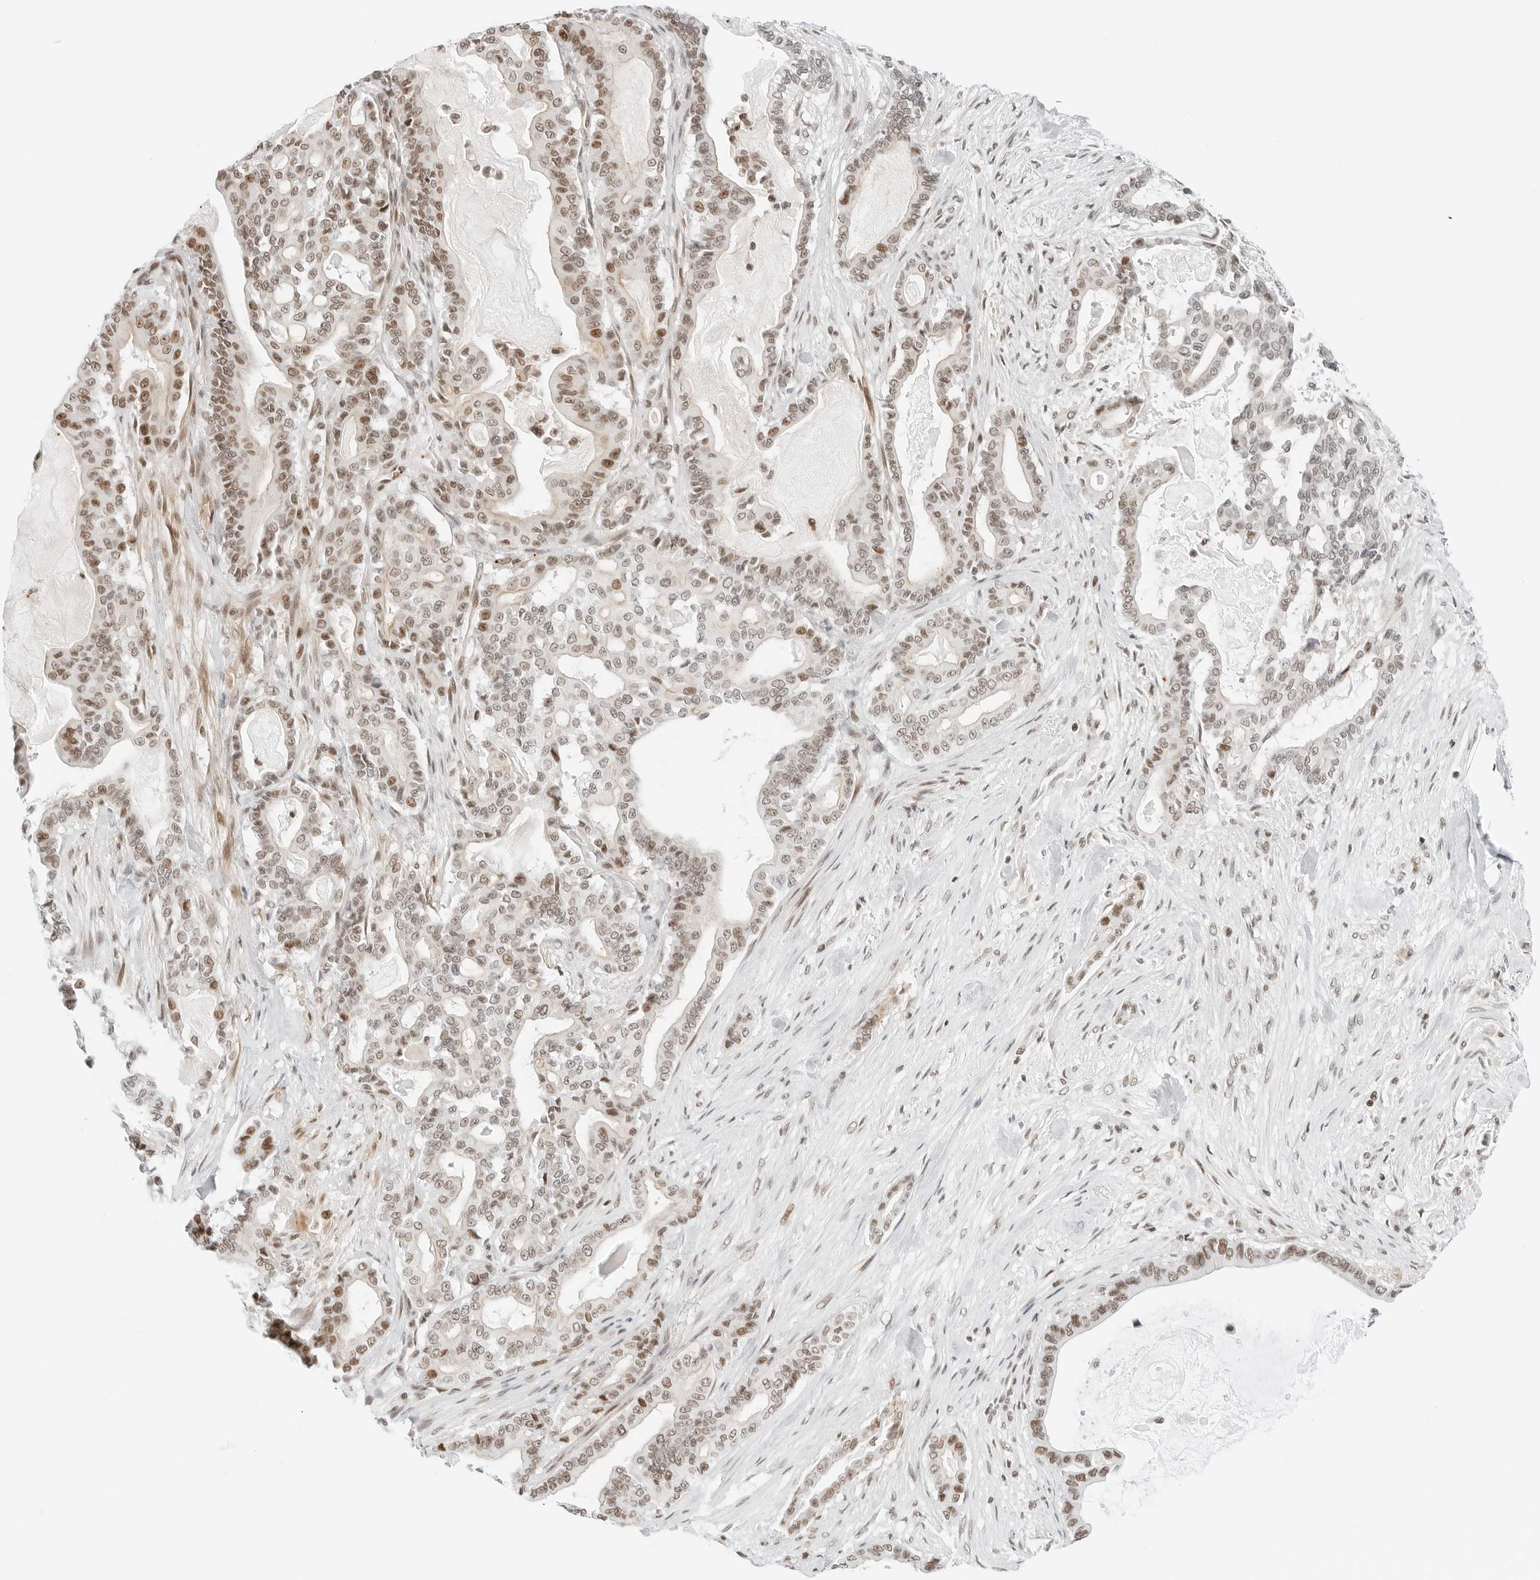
{"staining": {"intensity": "moderate", "quantity": ">75%", "location": "nuclear"}, "tissue": "pancreatic cancer", "cell_type": "Tumor cells", "image_type": "cancer", "snomed": [{"axis": "morphology", "description": "Adenocarcinoma, NOS"}, {"axis": "topography", "description": "Pancreas"}], "caption": "Immunohistochemistry (IHC) histopathology image of neoplastic tissue: human pancreatic adenocarcinoma stained using immunohistochemistry (IHC) displays medium levels of moderate protein expression localized specifically in the nuclear of tumor cells, appearing as a nuclear brown color.", "gene": "CRTC2", "patient": {"sex": "male", "age": 63}}